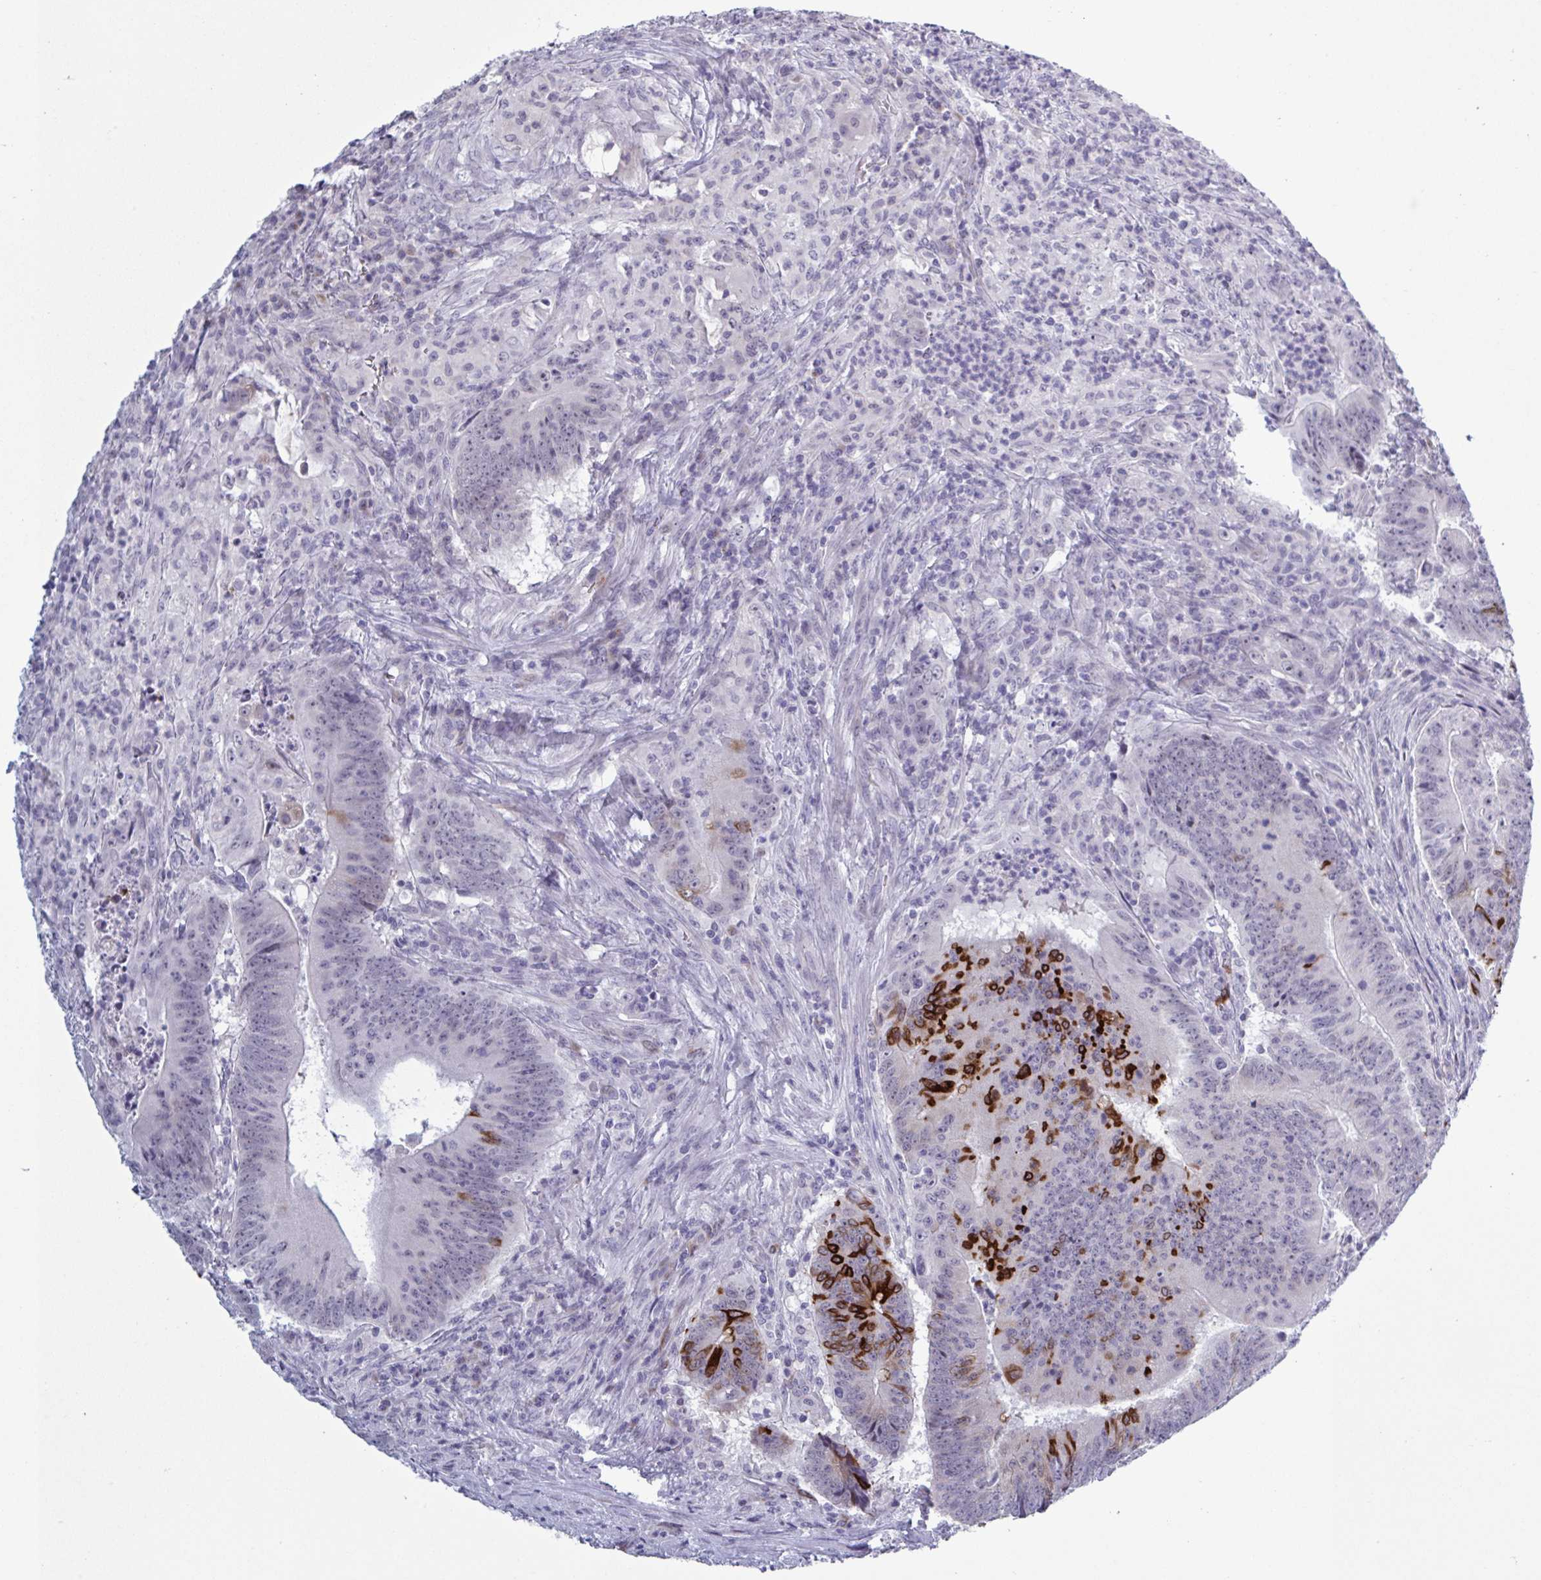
{"staining": {"intensity": "strong", "quantity": "<25%", "location": "cytoplasmic/membranous"}, "tissue": "colorectal cancer", "cell_type": "Tumor cells", "image_type": "cancer", "snomed": [{"axis": "morphology", "description": "Adenocarcinoma, NOS"}, {"axis": "topography", "description": "Colon"}], "caption": "Protein staining exhibits strong cytoplasmic/membranous positivity in about <25% of tumor cells in colorectal adenocarcinoma. (IHC, brightfield microscopy, high magnification).", "gene": "HSD11B2", "patient": {"sex": "female", "age": 87}}